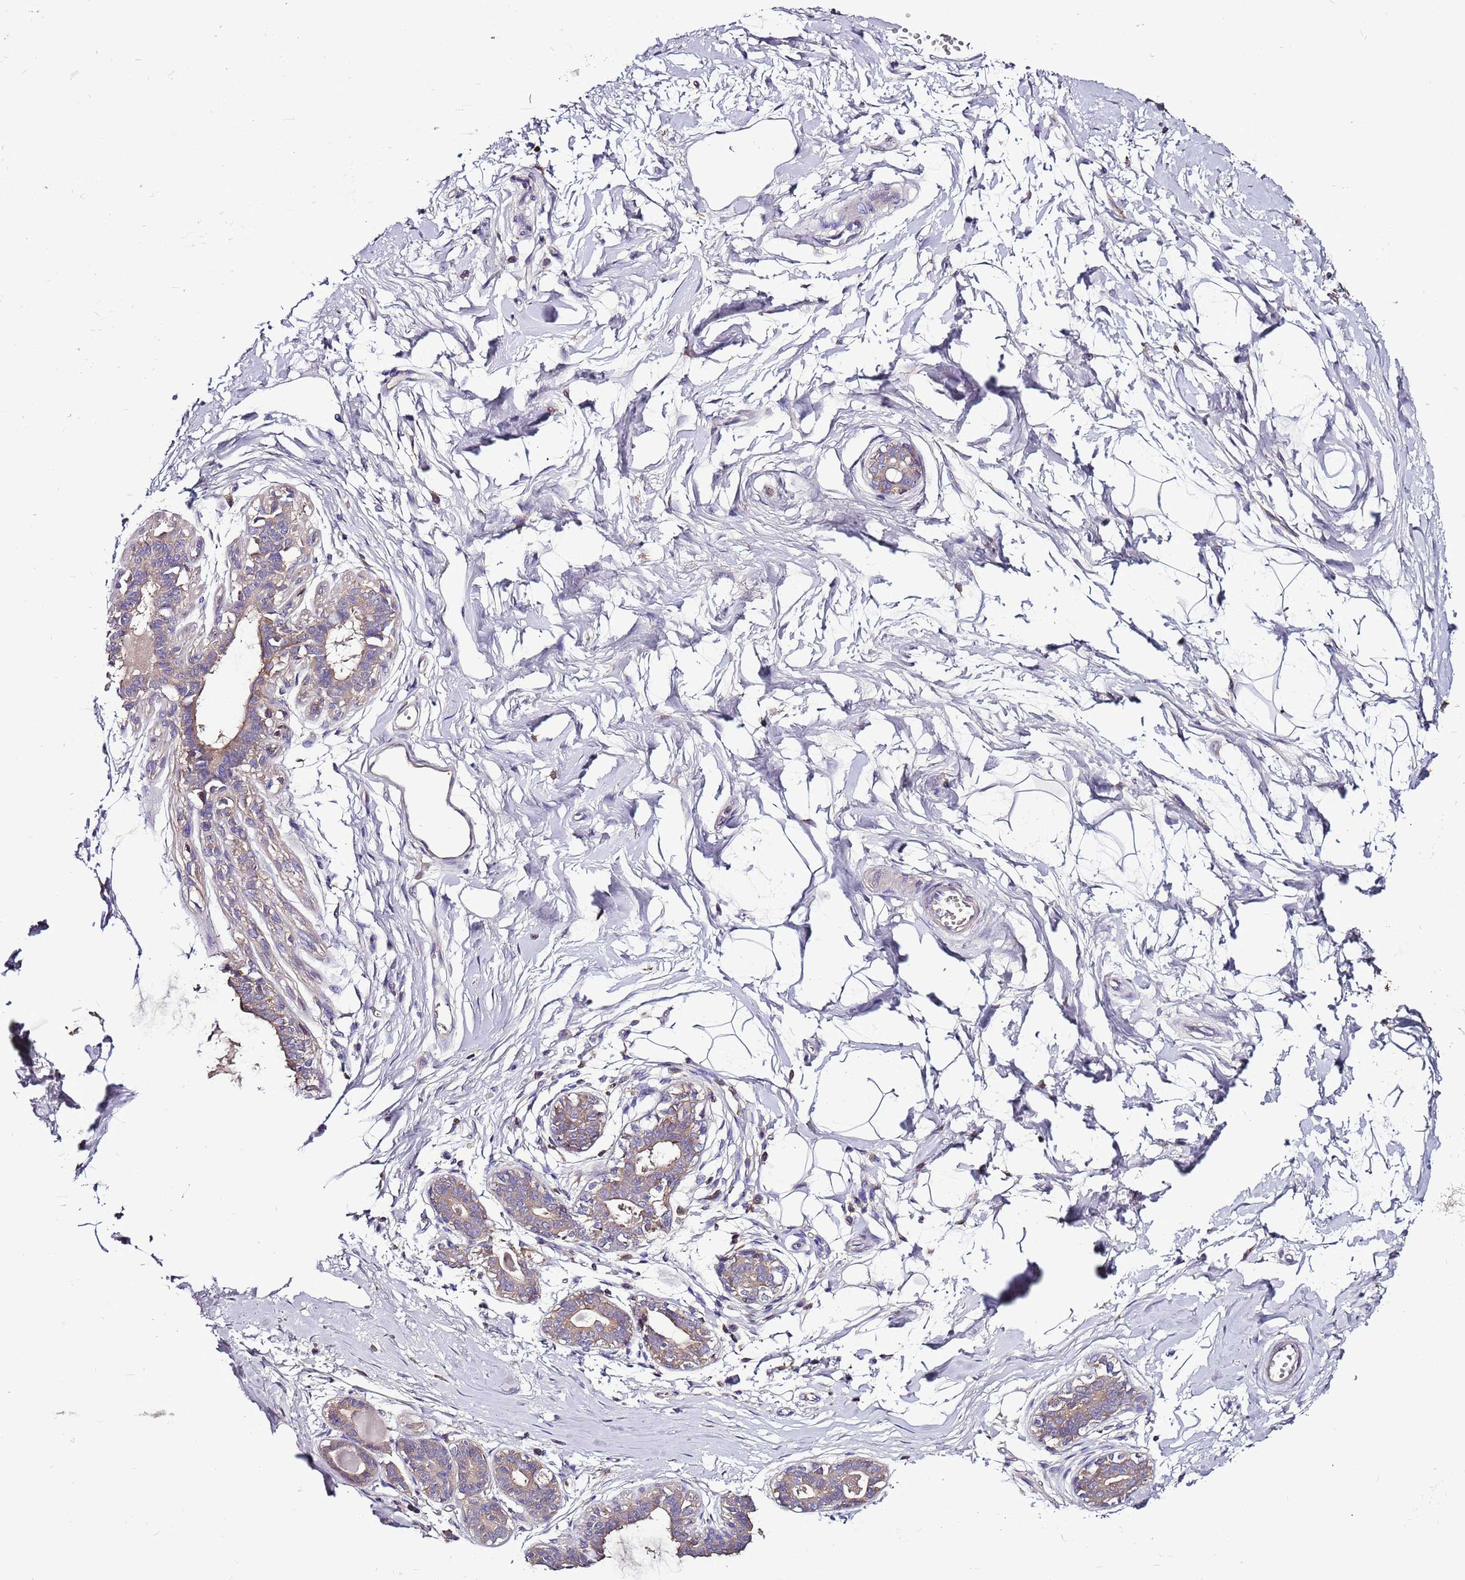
{"staining": {"intensity": "negative", "quantity": "none", "location": "none"}, "tissue": "breast", "cell_type": "Adipocytes", "image_type": "normal", "snomed": [{"axis": "morphology", "description": "Normal tissue, NOS"}, {"axis": "topography", "description": "Breast"}], "caption": "Benign breast was stained to show a protein in brown. There is no significant positivity in adipocytes. The staining was performed using DAB to visualize the protein expression in brown, while the nuclei were stained in blue with hematoxylin (Magnification: 20x).", "gene": "IGIP", "patient": {"sex": "female", "age": 45}}